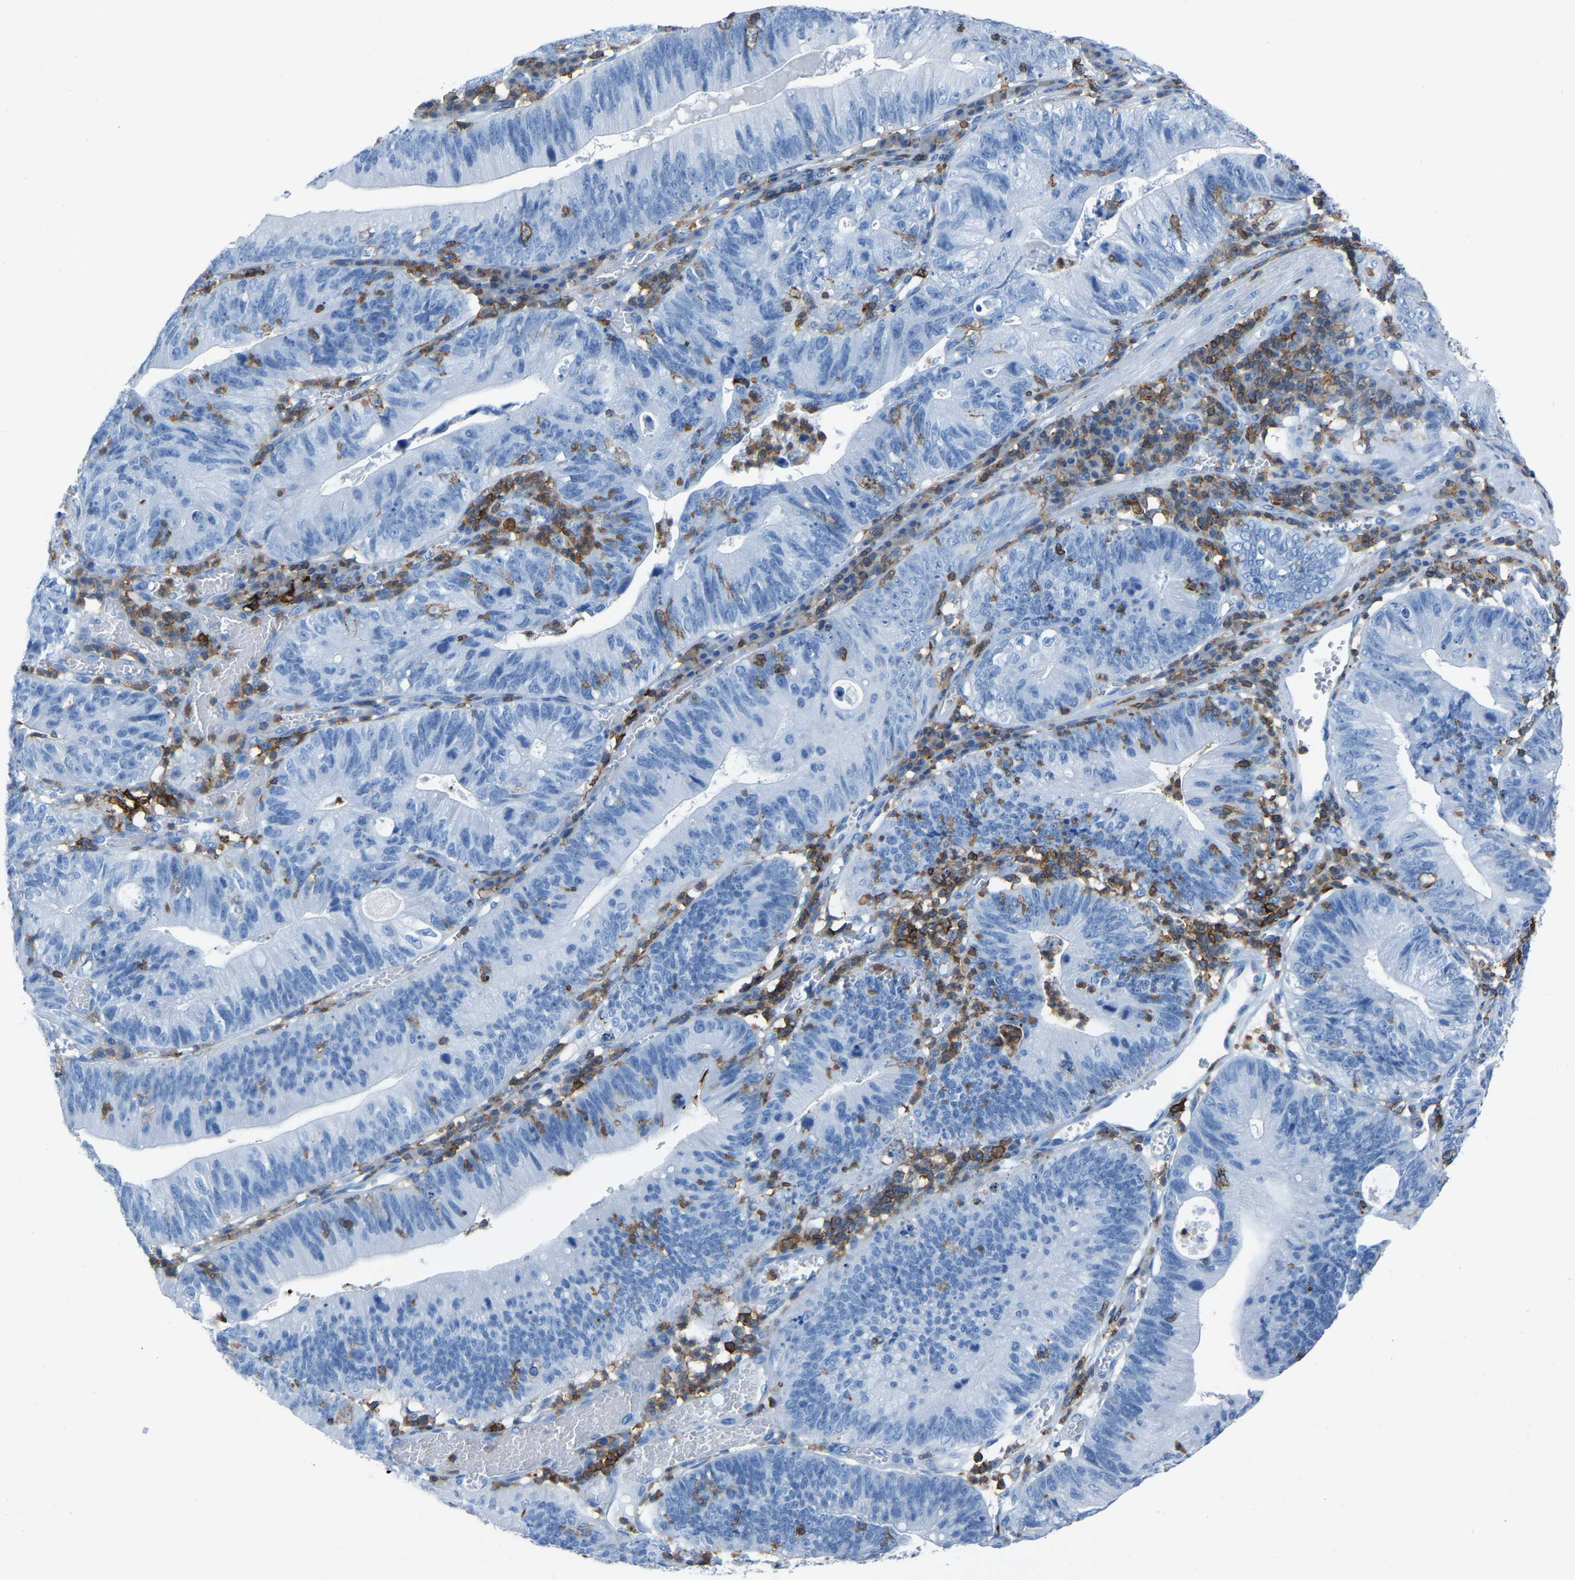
{"staining": {"intensity": "negative", "quantity": "none", "location": "none"}, "tissue": "stomach cancer", "cell_type": "Tumor cells", "image_type": "cancer", "snomed": [{"axis": "morphology", "description": "Adenocarcinoma, NOS"}, {"axis": "topography", "description": "Stomach"}], "caption": "Histopathology image shows no protein positivity in tumor cells of adenocarcinoma (stomach) tissue. Nuclei are stained in blue.", "gene": "LSP1", "patient": {"sex": "male", "age": 59}}